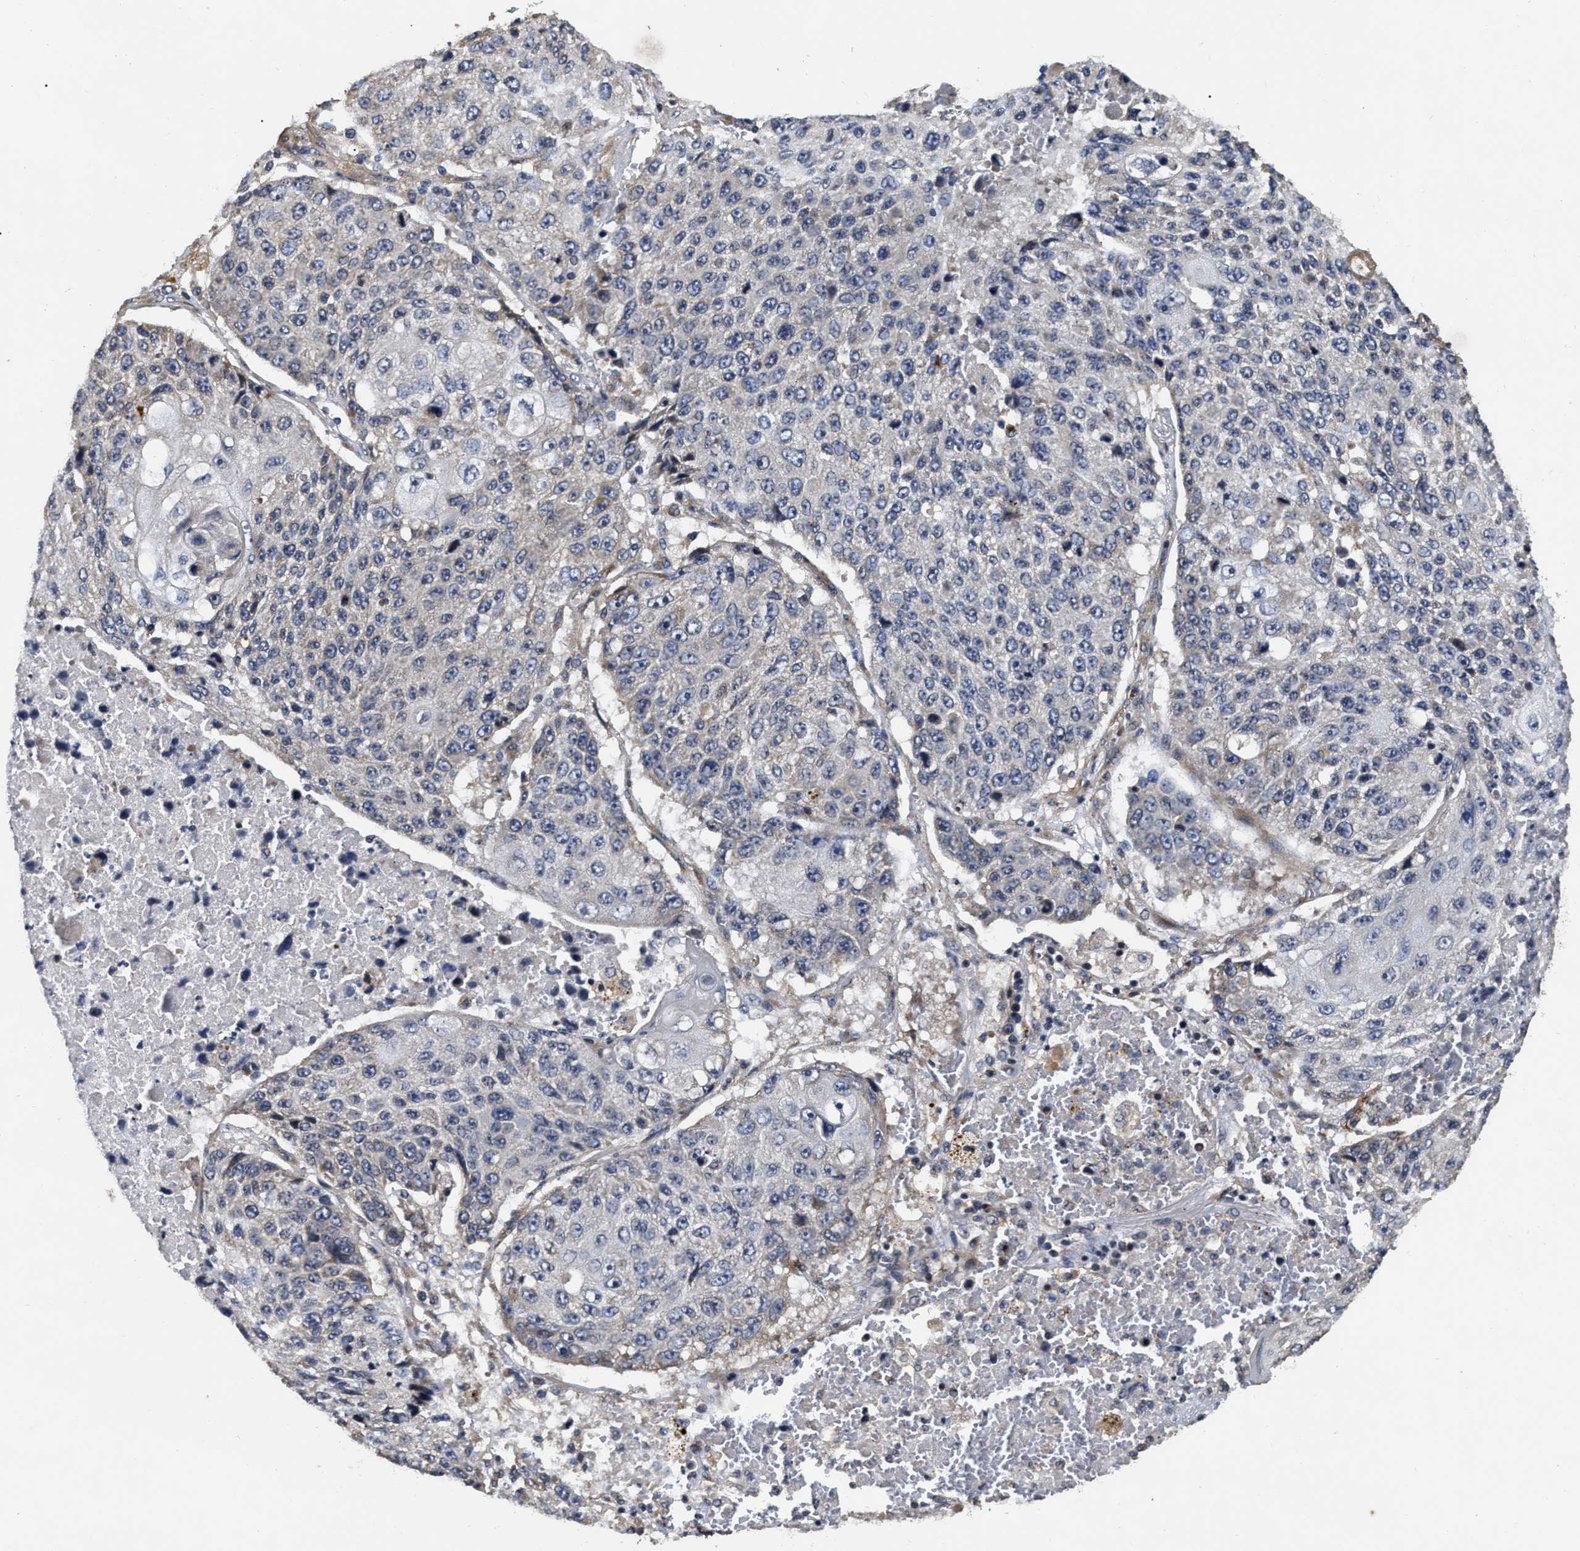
{"staining": {"intensity": "negative", "quantity": "none", "location": "none"}, "tissue": "lung cancer", "cell_type": "Tumor cells", "image_type": "cancer", "snomed": [{"axis": "morphology", "description": "Squamous cell carcinoma, NOS"}, {"axis": "topography", "description": "Lung"}], "caption": "Tumor cells are negative for brown protein staining in squamous cell carcinoma (lung). (Immunohistochemistry, brightfield microscopy, high magnification).", "gene": "ABCG8", "patient": {"sex": "male", "age": 61}}